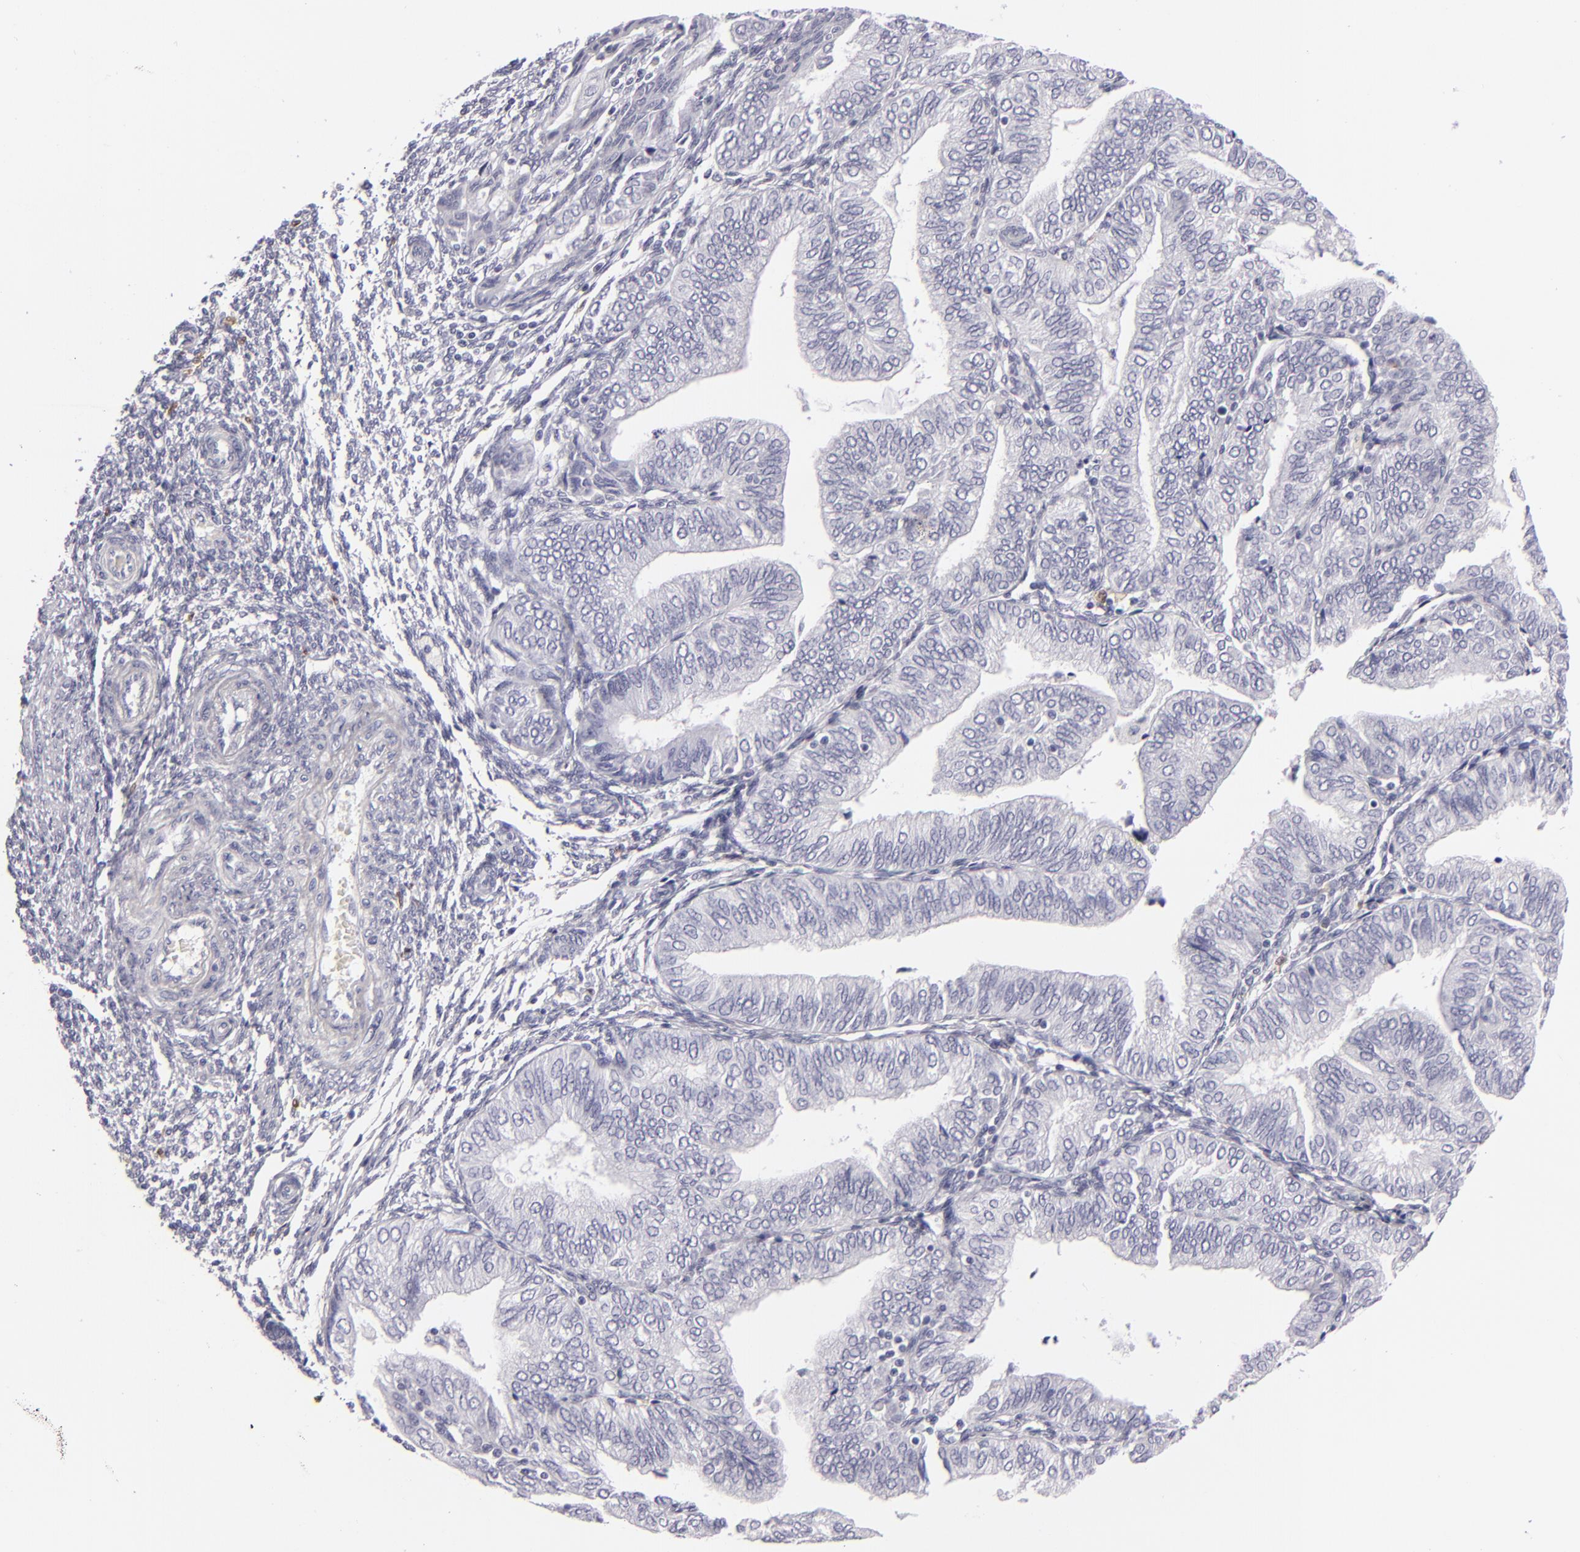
{"staining": {"intensity": "negative", "quantity": "none", "location": "none"}, "tissue": "endometrial cancer", "cell_type": "Tumor cells", "image_type": "cancer", "snomed": [{"axis": "morphology", "description": "Adenocarcinoma, NOS"}, {"axis": "topography", "description": "Endometrium"}], "caption": "The immunohistochemistry micrograph has no significant expression in tumor cells of endometrial cancer tissue.", "gene": "F13A1", "patient": {"sex": "female", "age": 51}}